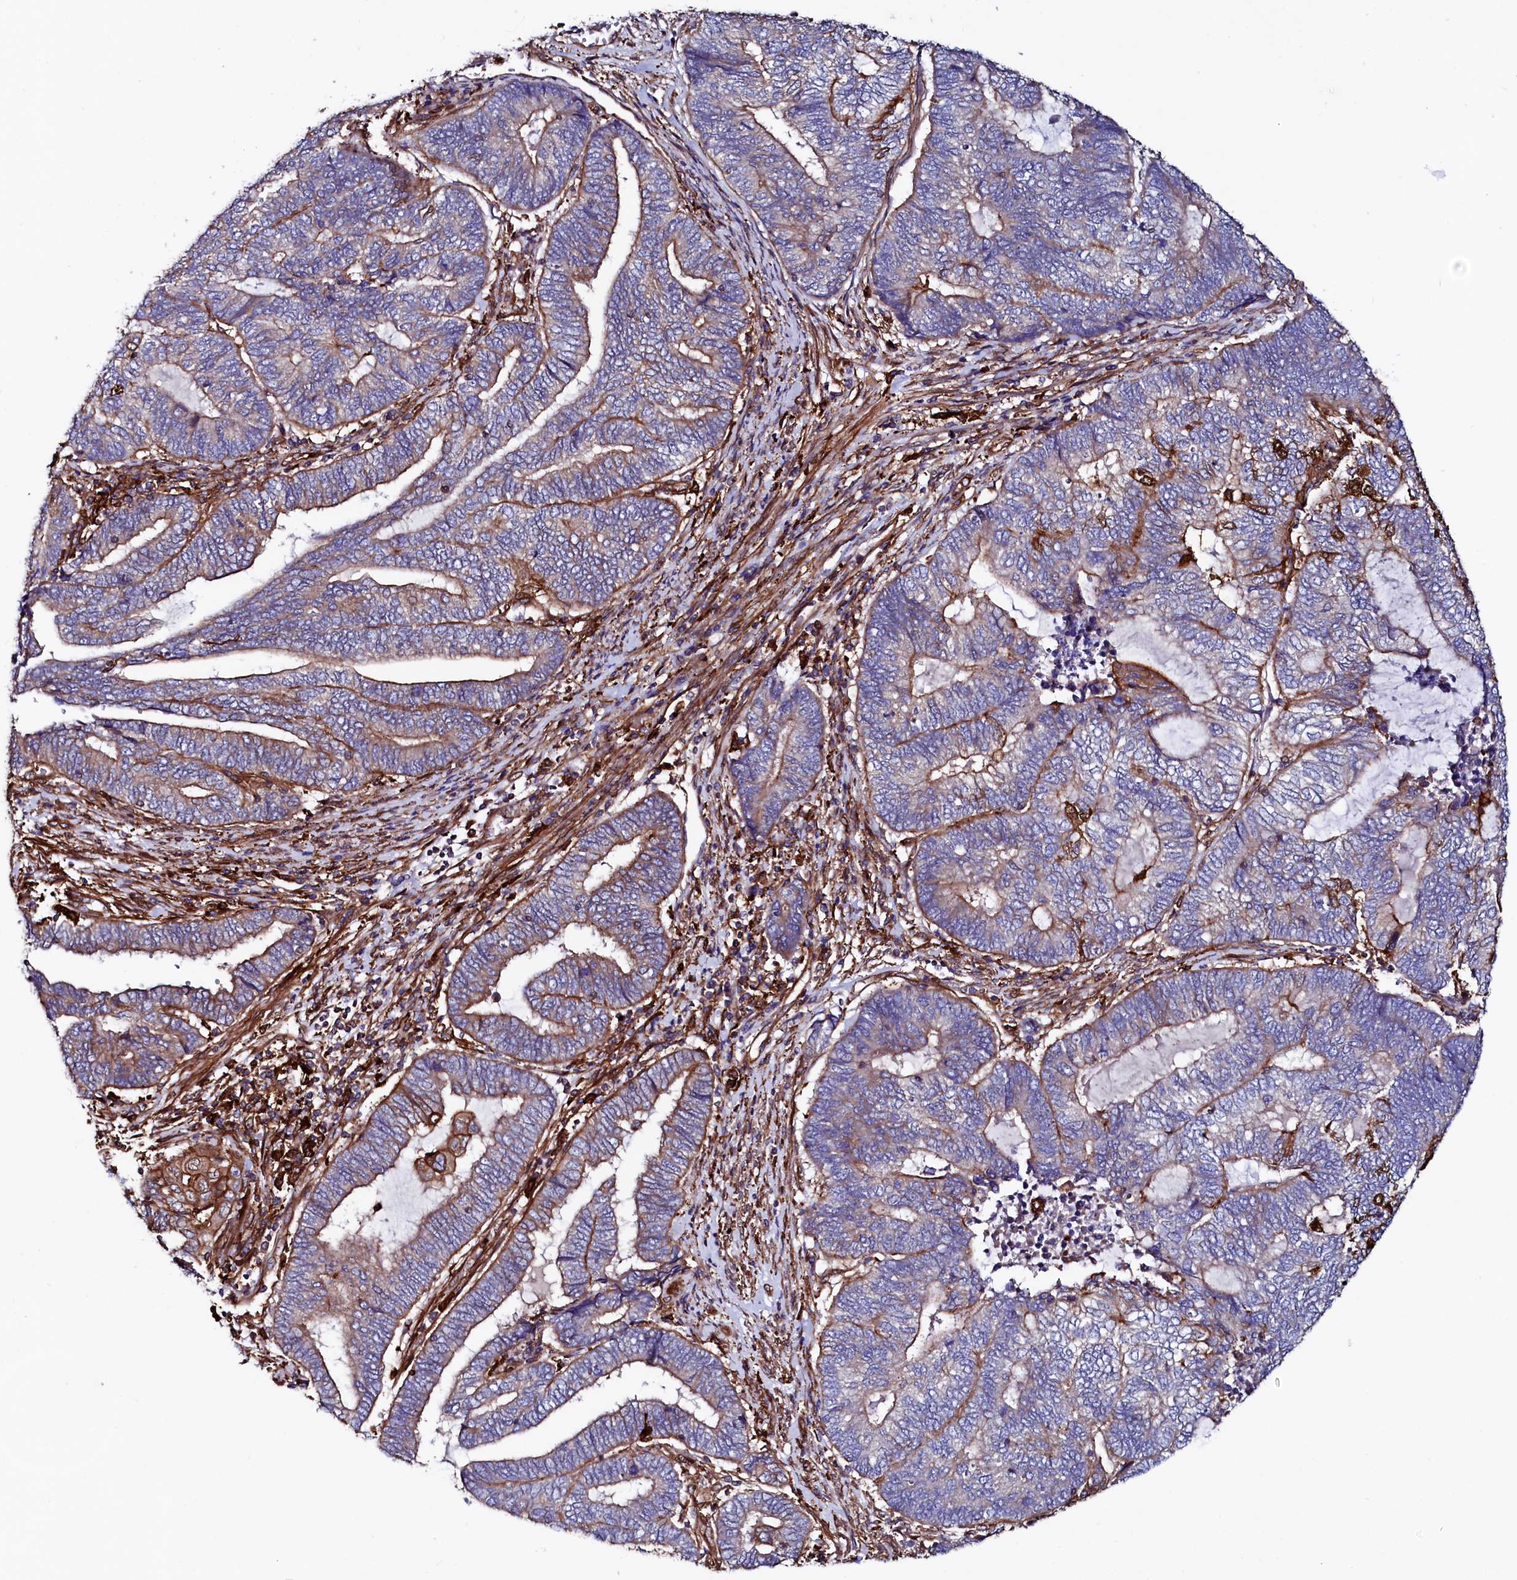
{"staining": {"intensity": "moderate", "quantity": "25%-75%", "location": "cytoplasmic/membranous"}, "tissue": "endometrial cancer", "cell_type": "Tumor cells", "image_type": "cancer", "snomed": [{"axis": "morphology", "description": "Adenocarcinoma, NOS"}, {"axis": "topography", "description": "Uterus"}, {"axis": "topography", "description": "Endometrium"}], "caption": "A photomicrograph showing moderate cytoplasmic/membranous expression in about 25%-75% of tumor cells in endometrial cancer, as visualized by brown immunohistochemical staining.", "gene": "STAMBPL1", "patient": {"sex": "female", "age": 70}}